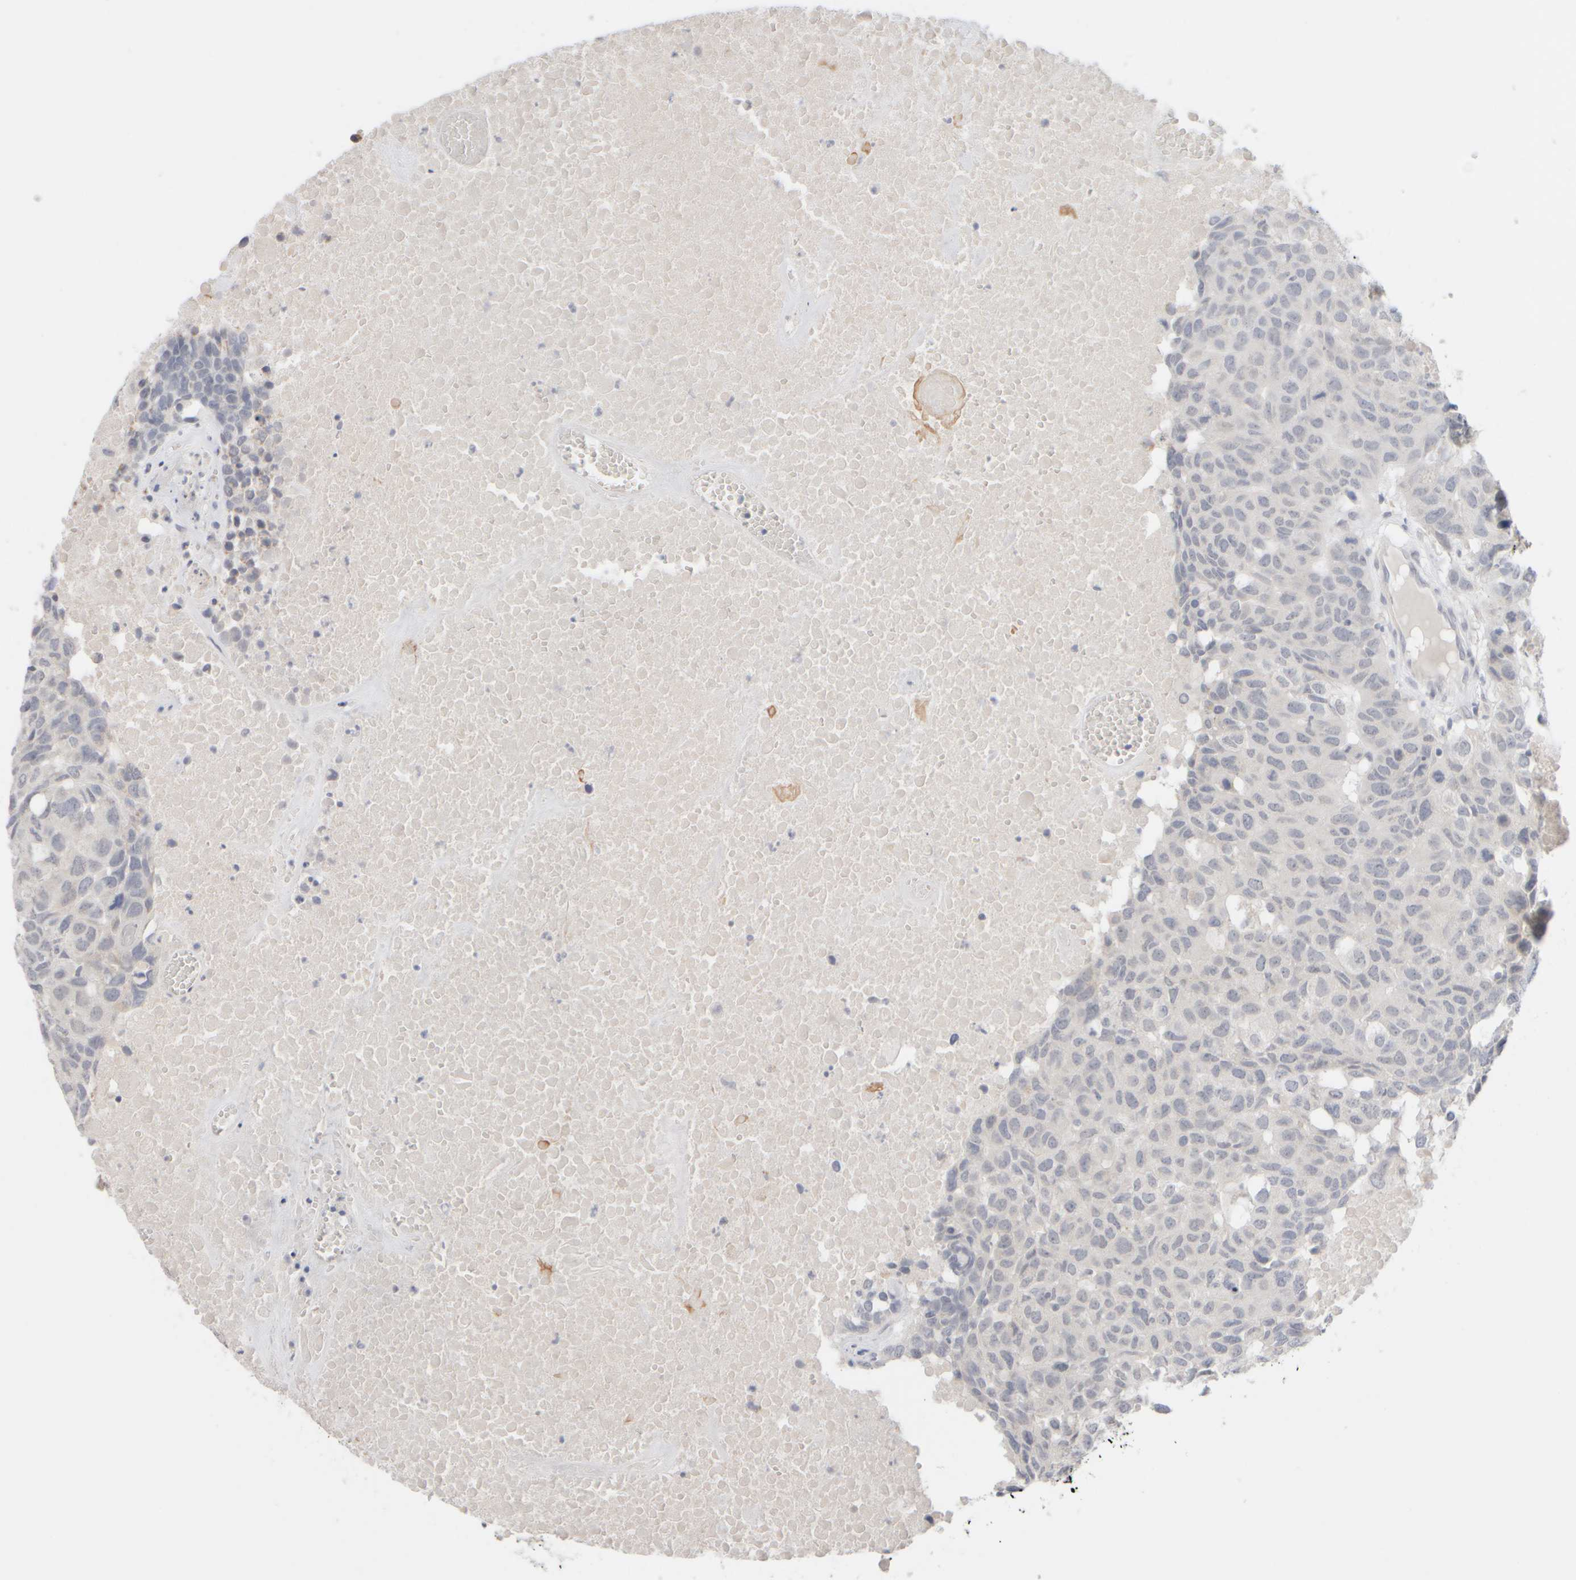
{"staining": {"intensity": "negative", "quantity": "none", "location": "none"}, "tissue": "head and neck cancer", "cell_type": "Tumor cells", "image_type": "cancer", "snomed": [{"axis": "morphology", "description": "Squamous cell carcinoma, NOS"}, {"axis": "topography", "description": "Head-Neck"}], "caption": "Immunohistochemistry (IHC) of squamous cell carcinoma (head and neck) demonstrates no staining in tumor cells.", "gene": "ZNF112", "patient": {"sex": "male", "age": 66}}